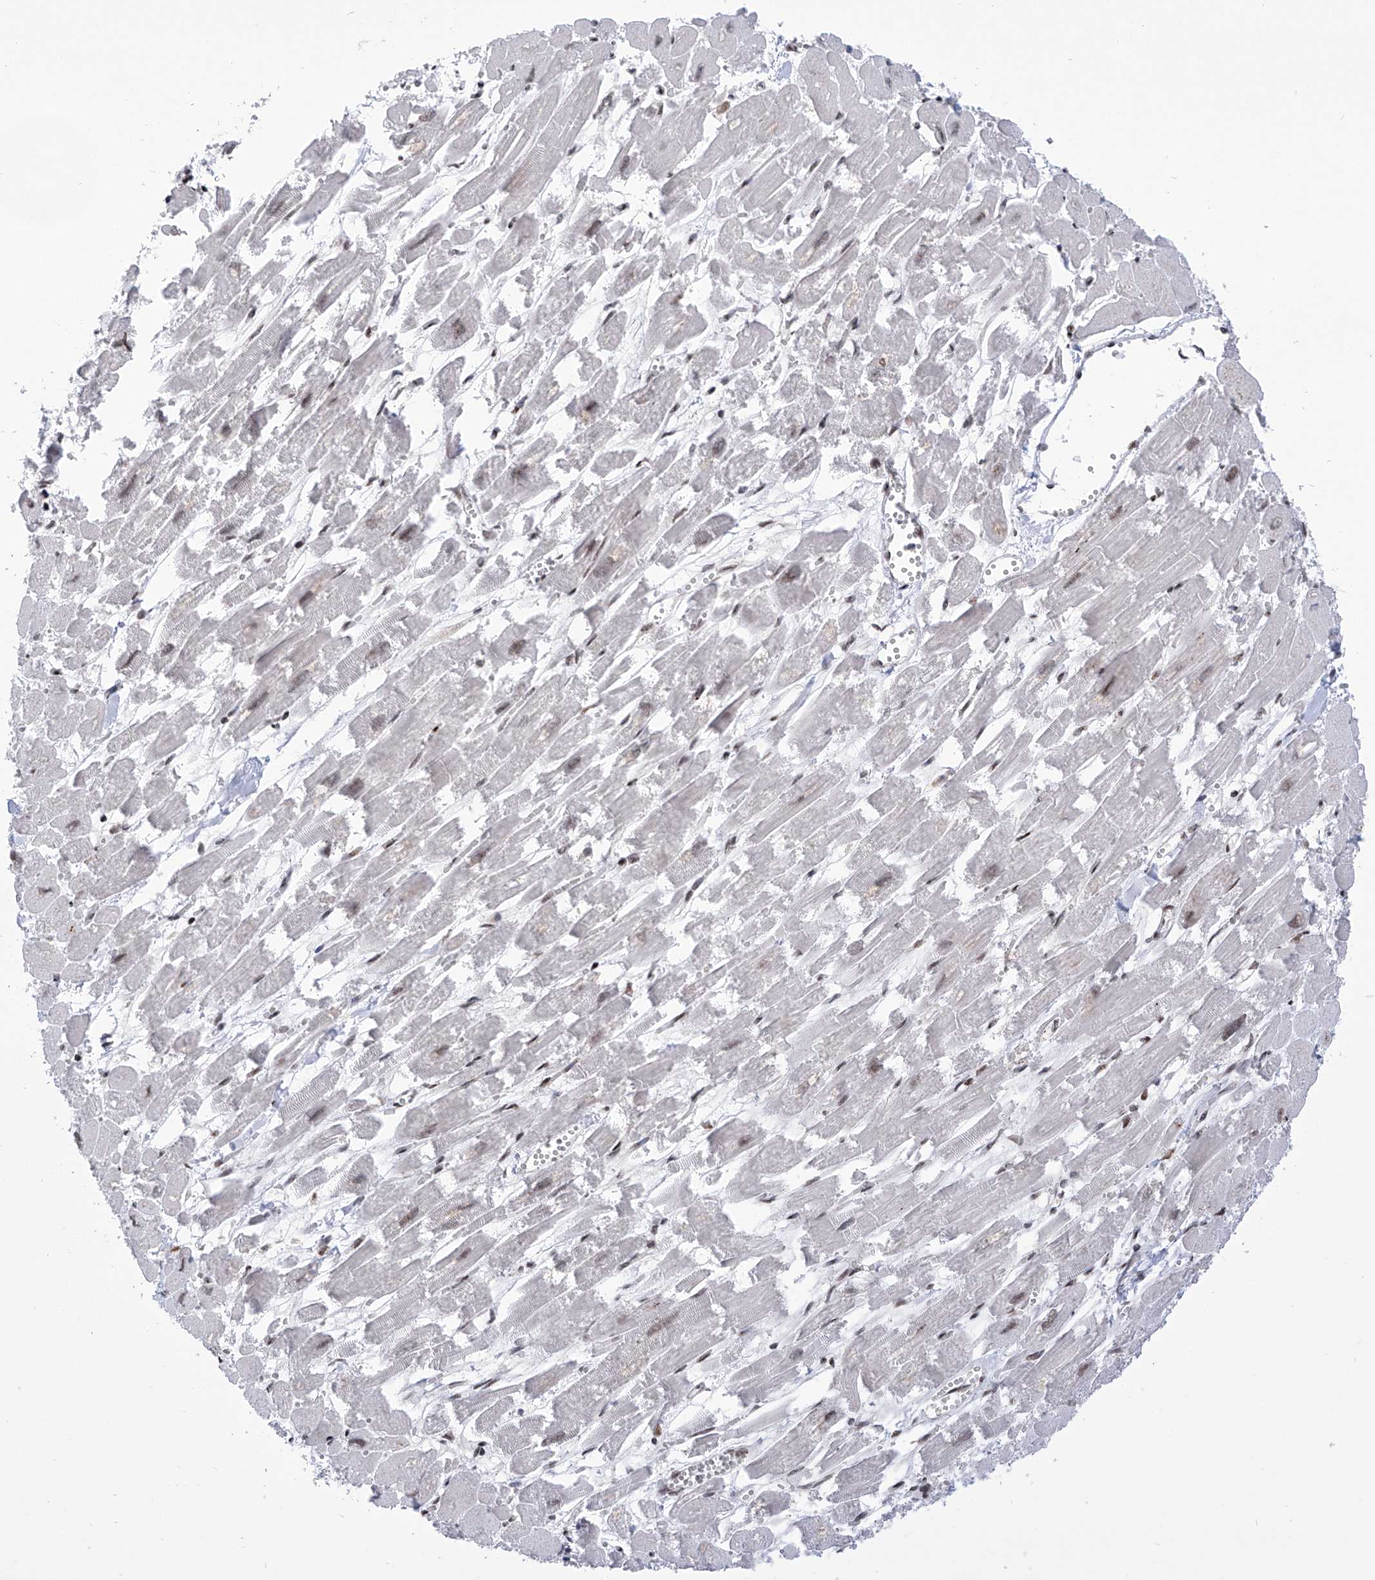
{"staining": {"intensity": "weak", "quantity": "<25%", "location": "nuclear"}, "tissue": "heart muscle", "cell_type": "Cardiomyocytes", "image_type": "normal", "snomed": [{"axis": "morphology", "description": "Normal tissue, NOS"}, {"axis": "topography", "description": "Heart"}], "caption": "High magnification brightfield microscopy of normal heart muscle stained with DAB (brown) and counterstained with hematoxylin (blue): cardiomyocytes show no significant expression.", "gene": "CEP290", "patient": {"sex": "male", "age": 54}}